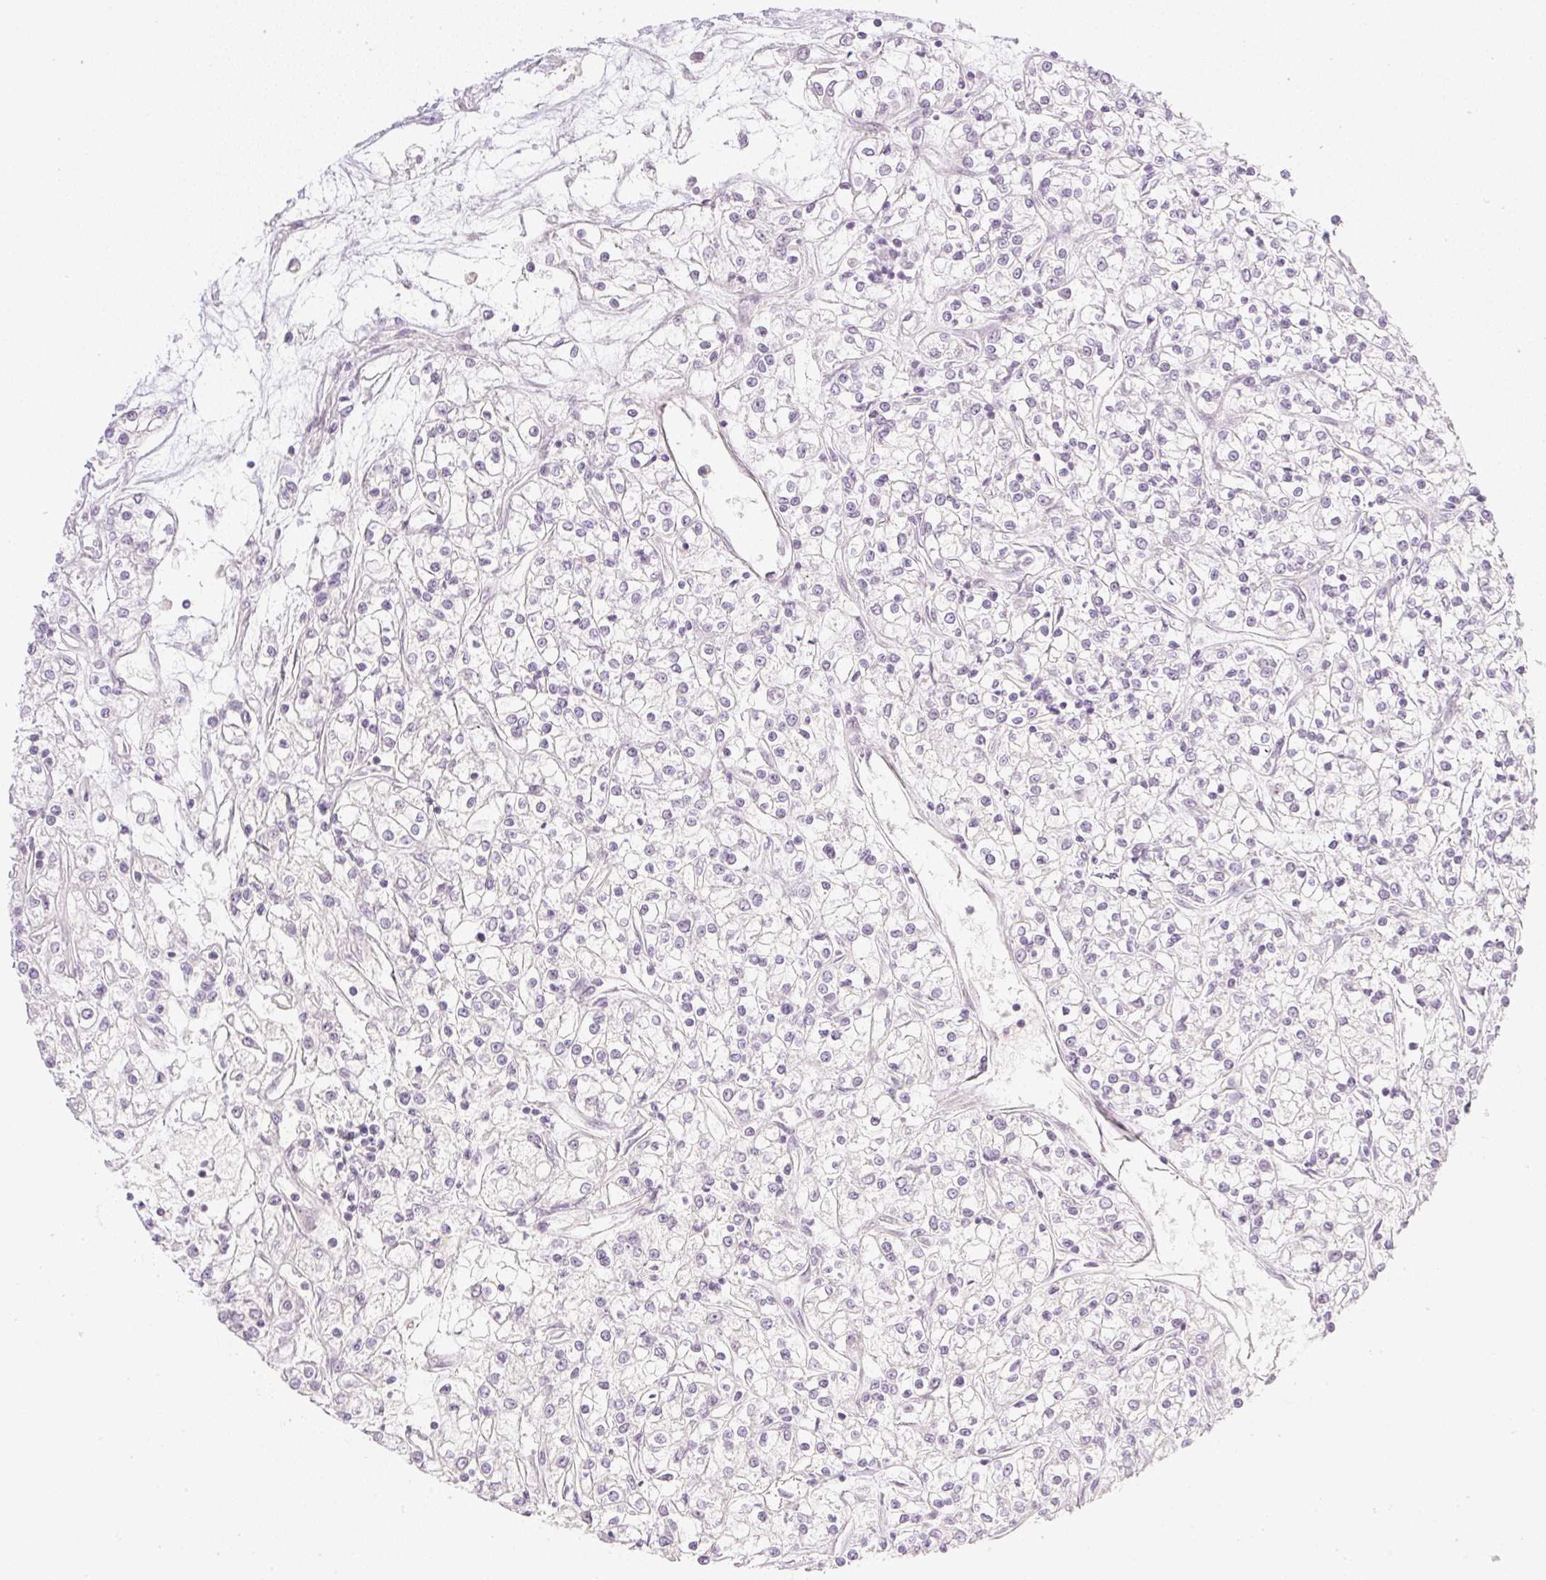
{"staining": {"intensity": "negative", "quantity": "none", "location": "none"}, "tissue": "renal cancer", "cell_type": "Tumor cells", "image_type": "cancer", "snomed": [{"axis": "morphology", "description": "Adenocarcinoma, NOS"}, {"axis": "topography", "description": "Kidney"}], "caption": "An immunohistochemistry (IHC) micrograph of renal cancer is shown. There is no staining in tumor cells of renal cancer.", "gene": "AAR2", "patient": {"sex": "female", "age": 59}}